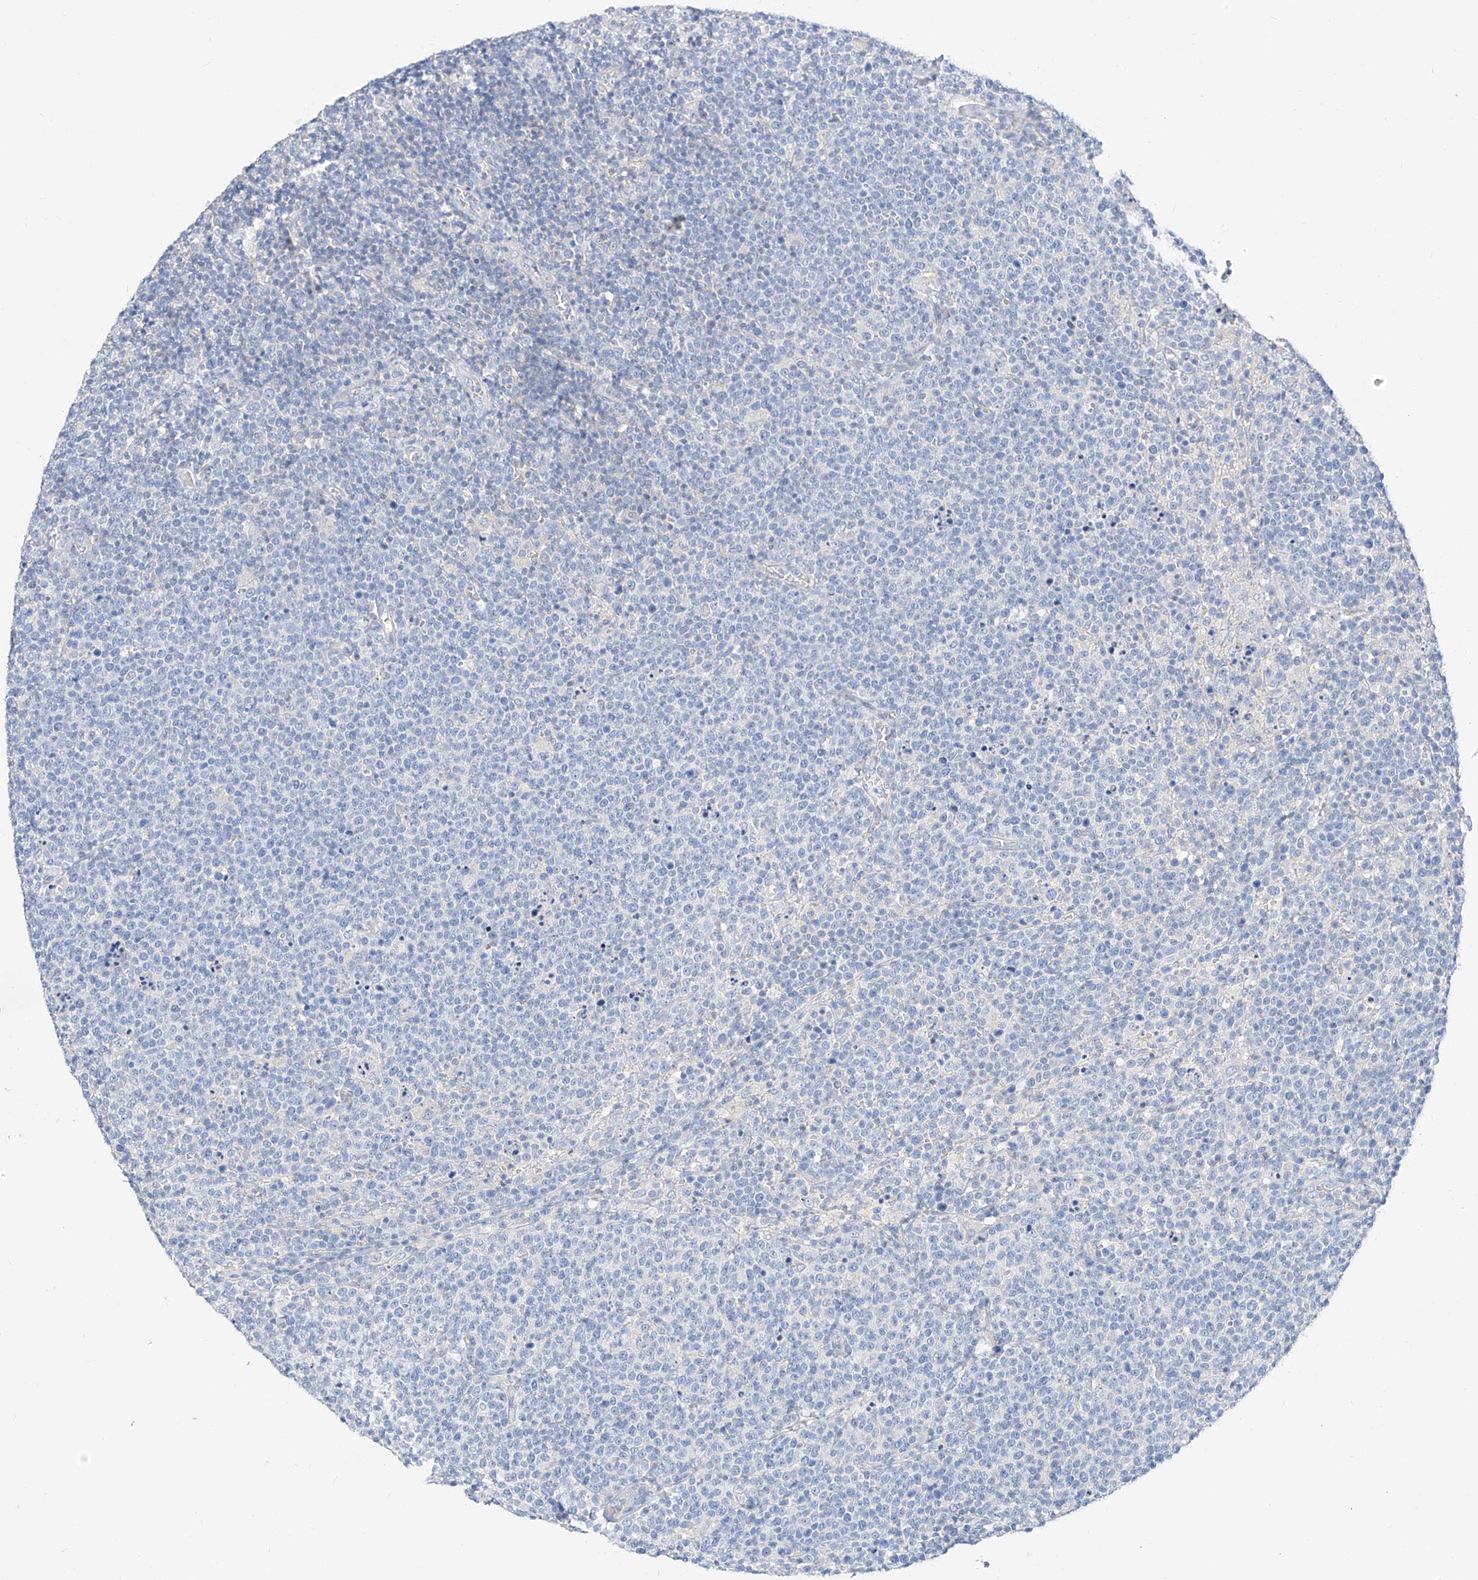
{"staining": {"intensity": "negative", "quantity": "none", "location": "none"}, "tissue": "lymphoma", "cell_type": "Tumor cells", "image_type": "cancer", "snomed": [{"axis": "morphology", "description": "Malignant lymphoma, non-Hodgkin's type, High grade"}, {"axis": "topography", "description": "Lymph node"}], "caption": "Tumor cells show no significant protein staining in lymphoma. Brightfield microscopy of IHC stained with DAB (brown) and hematoxylin (blue), captured at high magnification.", "gene": "ZZEF1", "patient": {"sex": "male", "age": 61}}